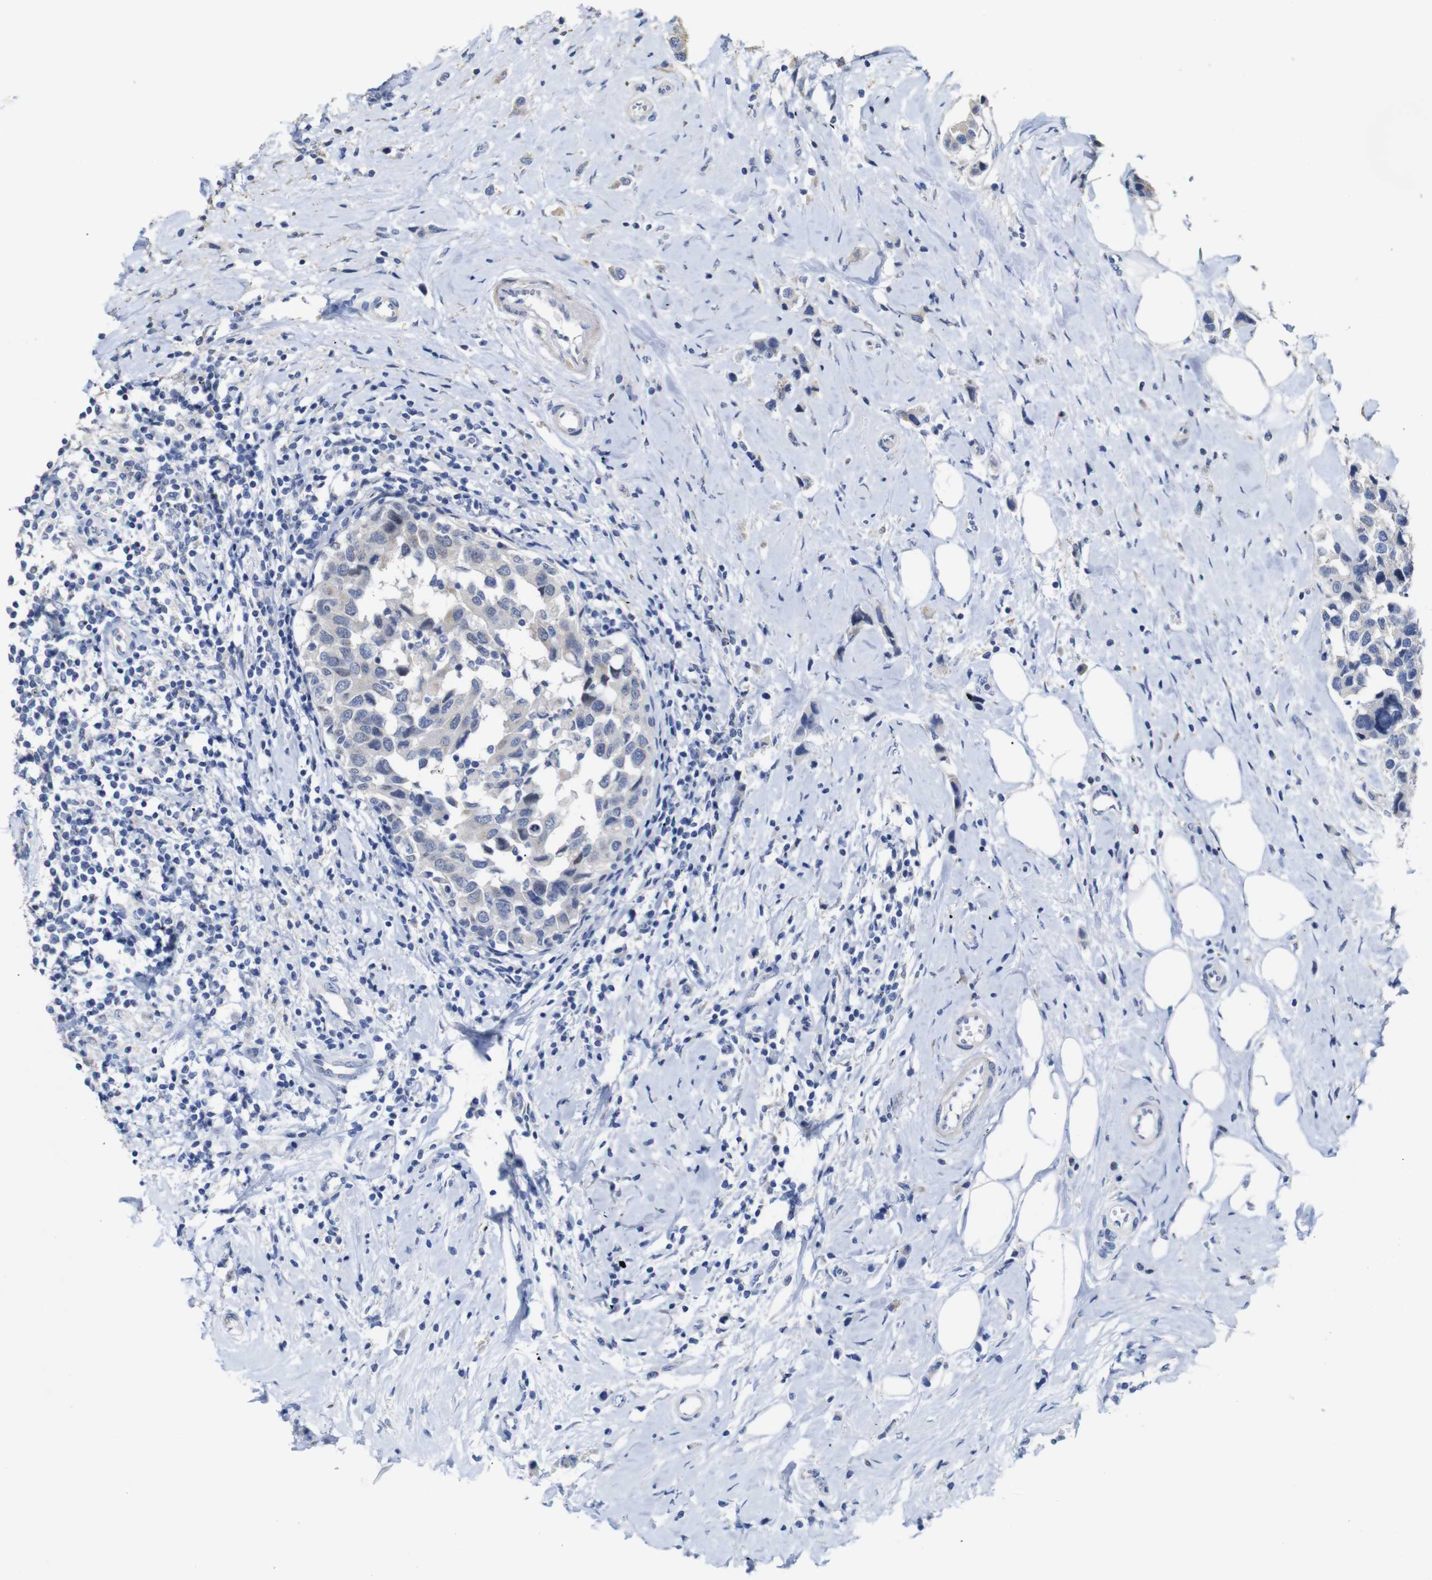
{"staining": {"intensity": "weak", "quantity": "<25%", "location": "cytoplasmic/membranous"}, "tissue": "breast cancer", "cell_type": "Tumor cells", "image_type": "cancer", "snomed": [{"axis": "morphology", "description": "Normal tissue, NOS"}, {"axis": "morphology", "description": "Duct carcinoma"}, {"axis": "topography", "description": "Breast"}], "caption": "Human breast cancer stained for a protein using IHC demonstrates no expression in tumor cells.", "gene": "TCEAL9", "patient": {"sex": "female", "age": 50}}